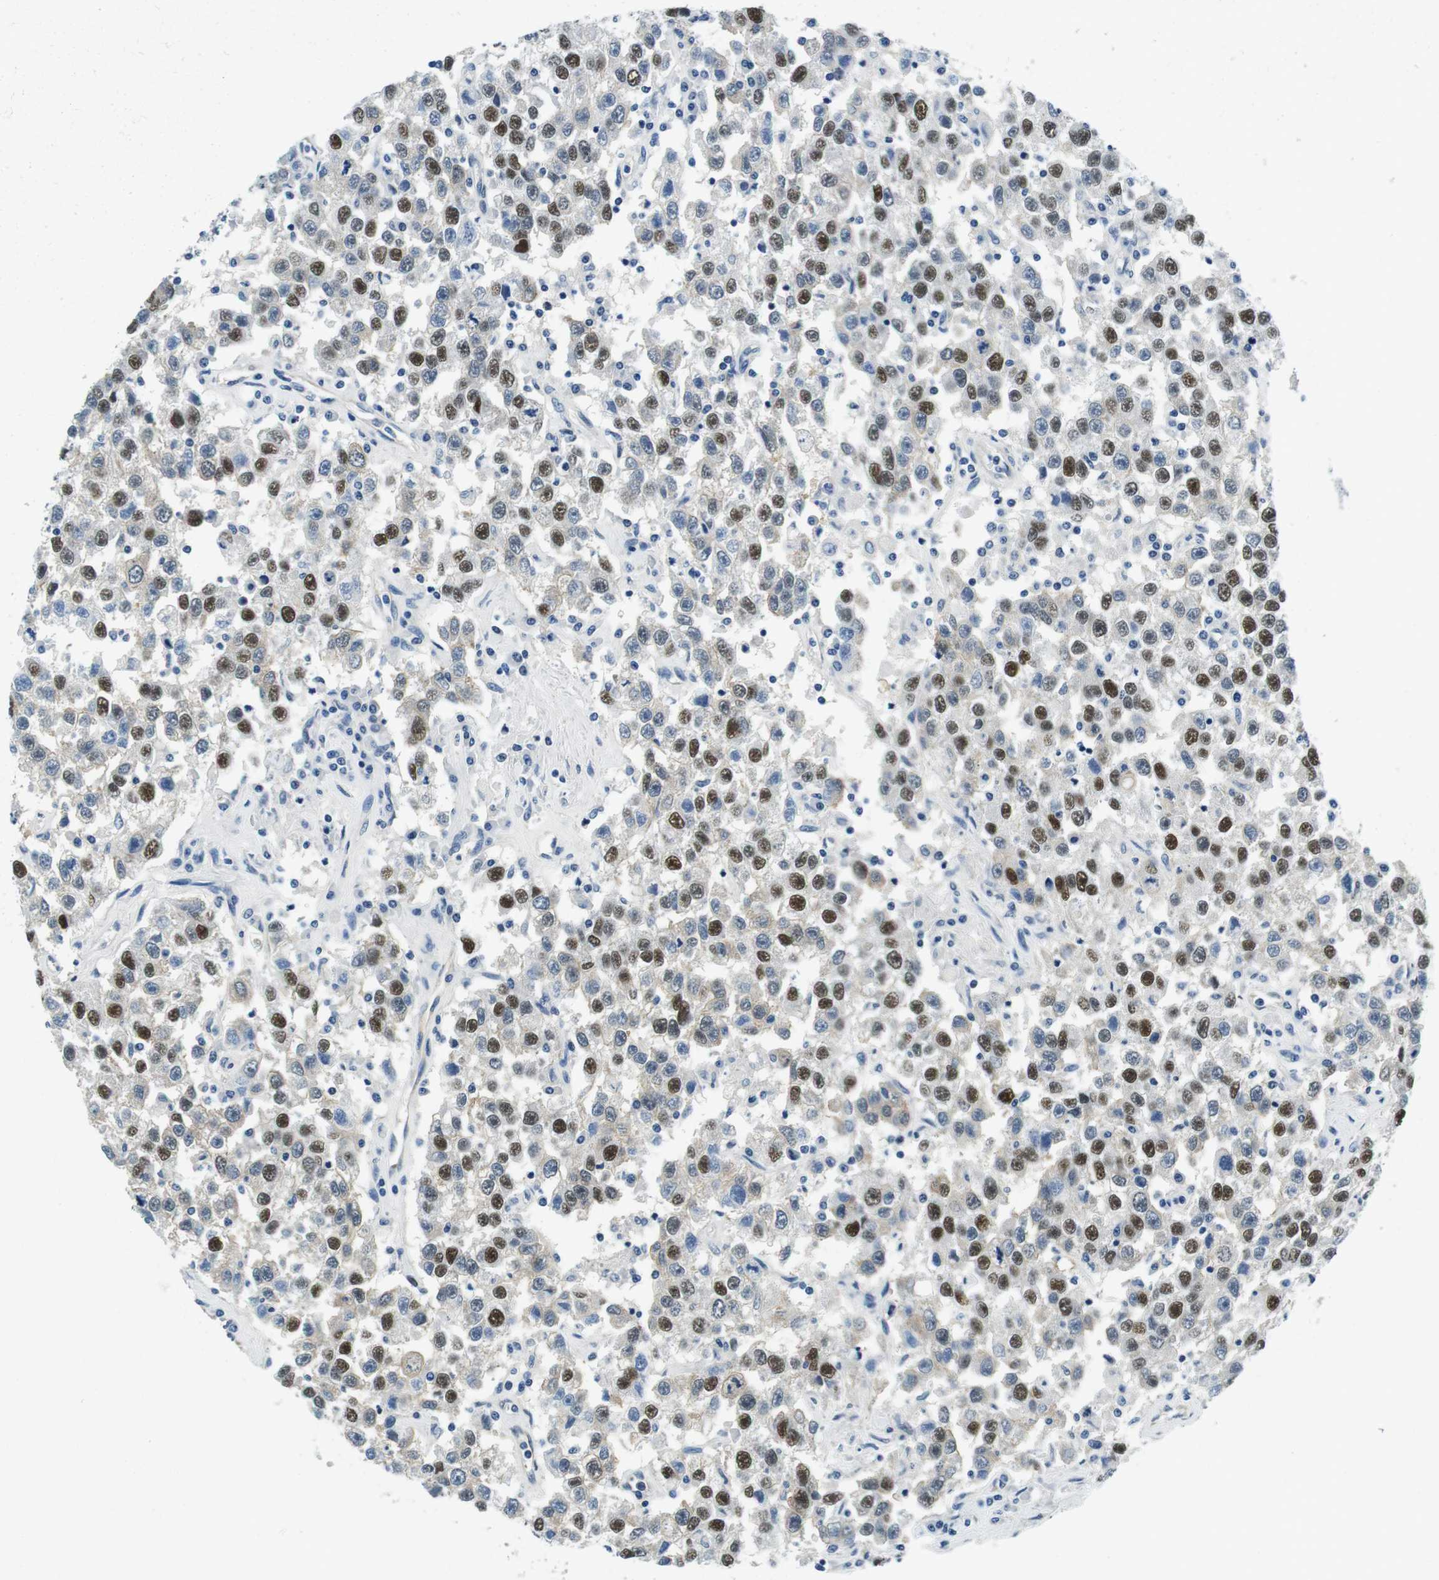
{"staining": {"intensity": "strong", "quantity": "25%-75%", "location": "nuclear"}, "tissue": "testis cancer", "cell_type": "Tumor cells", "image_type": "cancer", "snomed": [{"axis": "morphology", "description": "Seminoma, NOS"}, {"axis": "topography", "description": "Testis"}], "caption": "This histopathology image shows immunohistochemistry staining of human seminoma (testis), with high strong nuclear positivity in about 25%-75% of tumor cells.", "gene": "KCNJ5", "patient": {"sex": "male", "age": 41}}